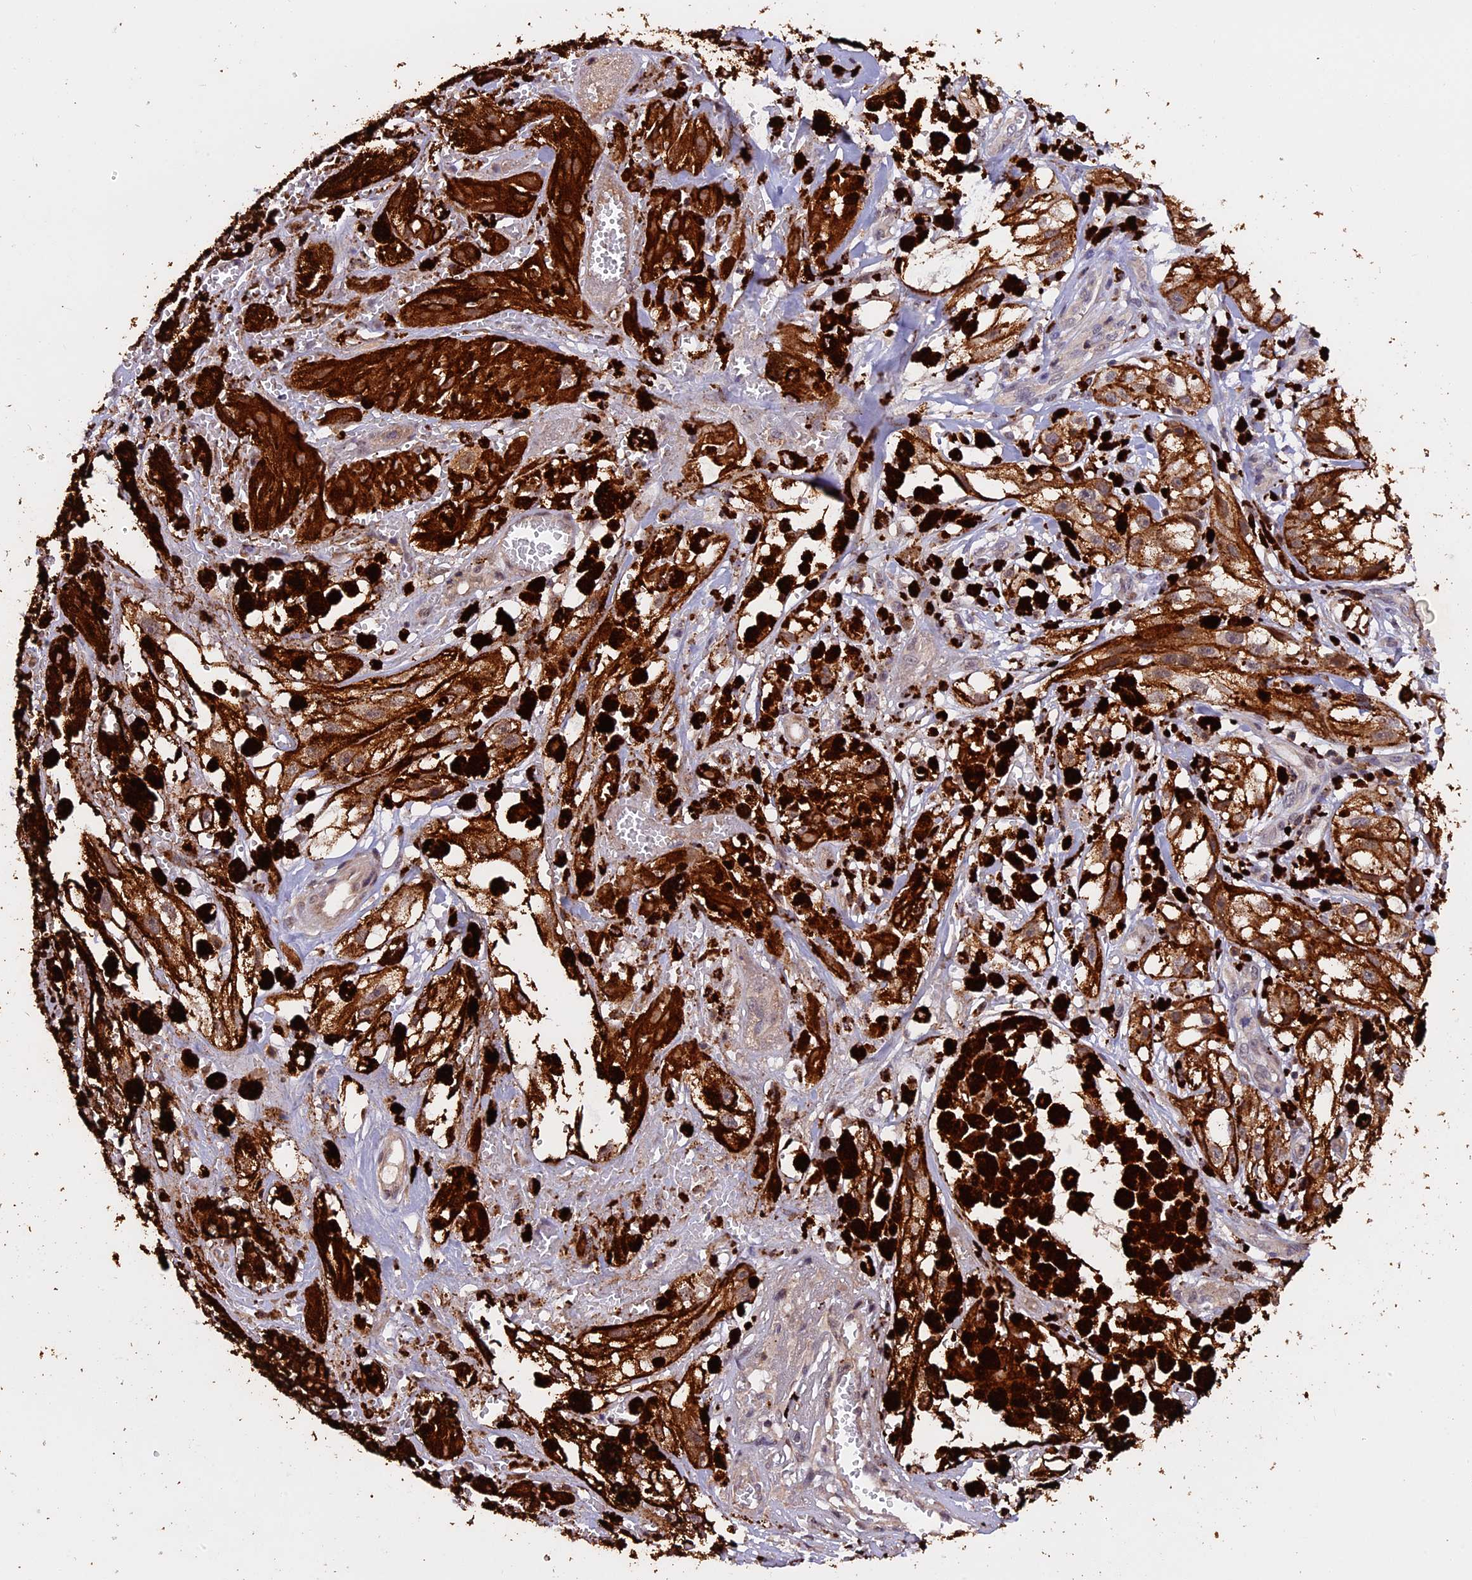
{"staining": {"intensity": "moderate", "quantity": ">75%", "location": "cytoplasmic/membranous"}, "tissue": "melanoma", "cell_type": "Tumor cells", "image_type": "cancer", "snomed": [{"axis": "morphology", "description": "Malignant melanoma, NOS"}, {"axis": "topography", "description": "Skin"}], "caption": "The micrograph shows a brown stain indicating the presence of a protein in the cytoplasmic/membranous of tumor cells in malignant melanoma. The protein of interest is stained brown, and the nuclei are stained in blue (DAB (3,3'-diaminobenzidine) IHC with brightfield microscopy, high magnification).", "gene": "PKD2L2", "patient": {"sex": "male", "age": 88}}